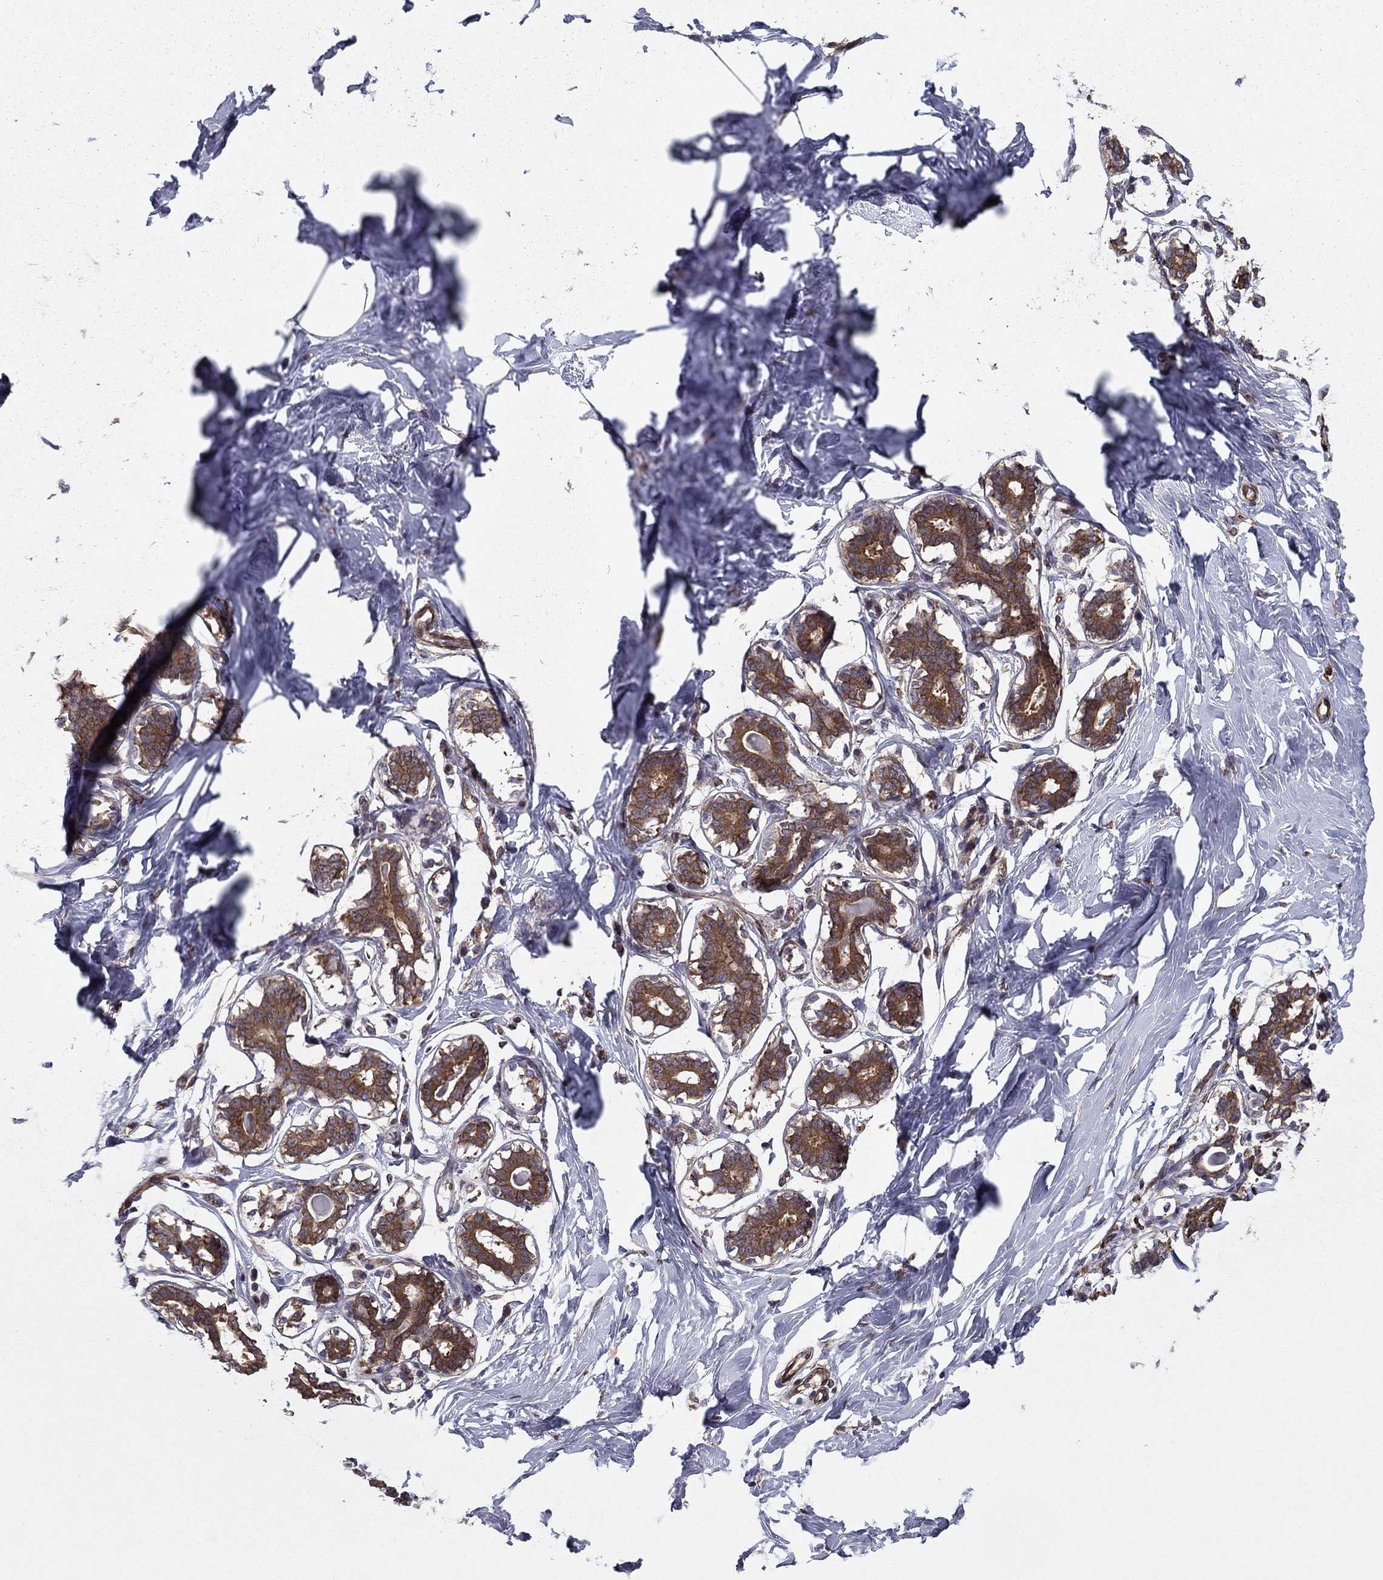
{"staining": {"intensity": "strong", "quantity": "<25%", "location": "cytoplasmic/membranous"}, "tissue": "breast", "cell_type": "Adipocytes", "image_type": "normal", "snomed": [{"axis": "morphology", "description": "Normal tissue, NOS"}, {"axis": "morphology", "description": "Lobular carcinoma, in situ"}, {"axis": "topography", "description": "Breast"}], "caption": "Protein staining displays strong cytoplasmic/membranous positivity in approximately <25% of adipocytes in benign breast. The staining was performed using DAB (3,3'-diaminobenzidine) to visualize the protein expression in brown, while the nuclei were stained in blue with hematoxylin (Magnification: 20x).", "gene": "SHMT1", "patient": {"sex": "female", "age": 35}}